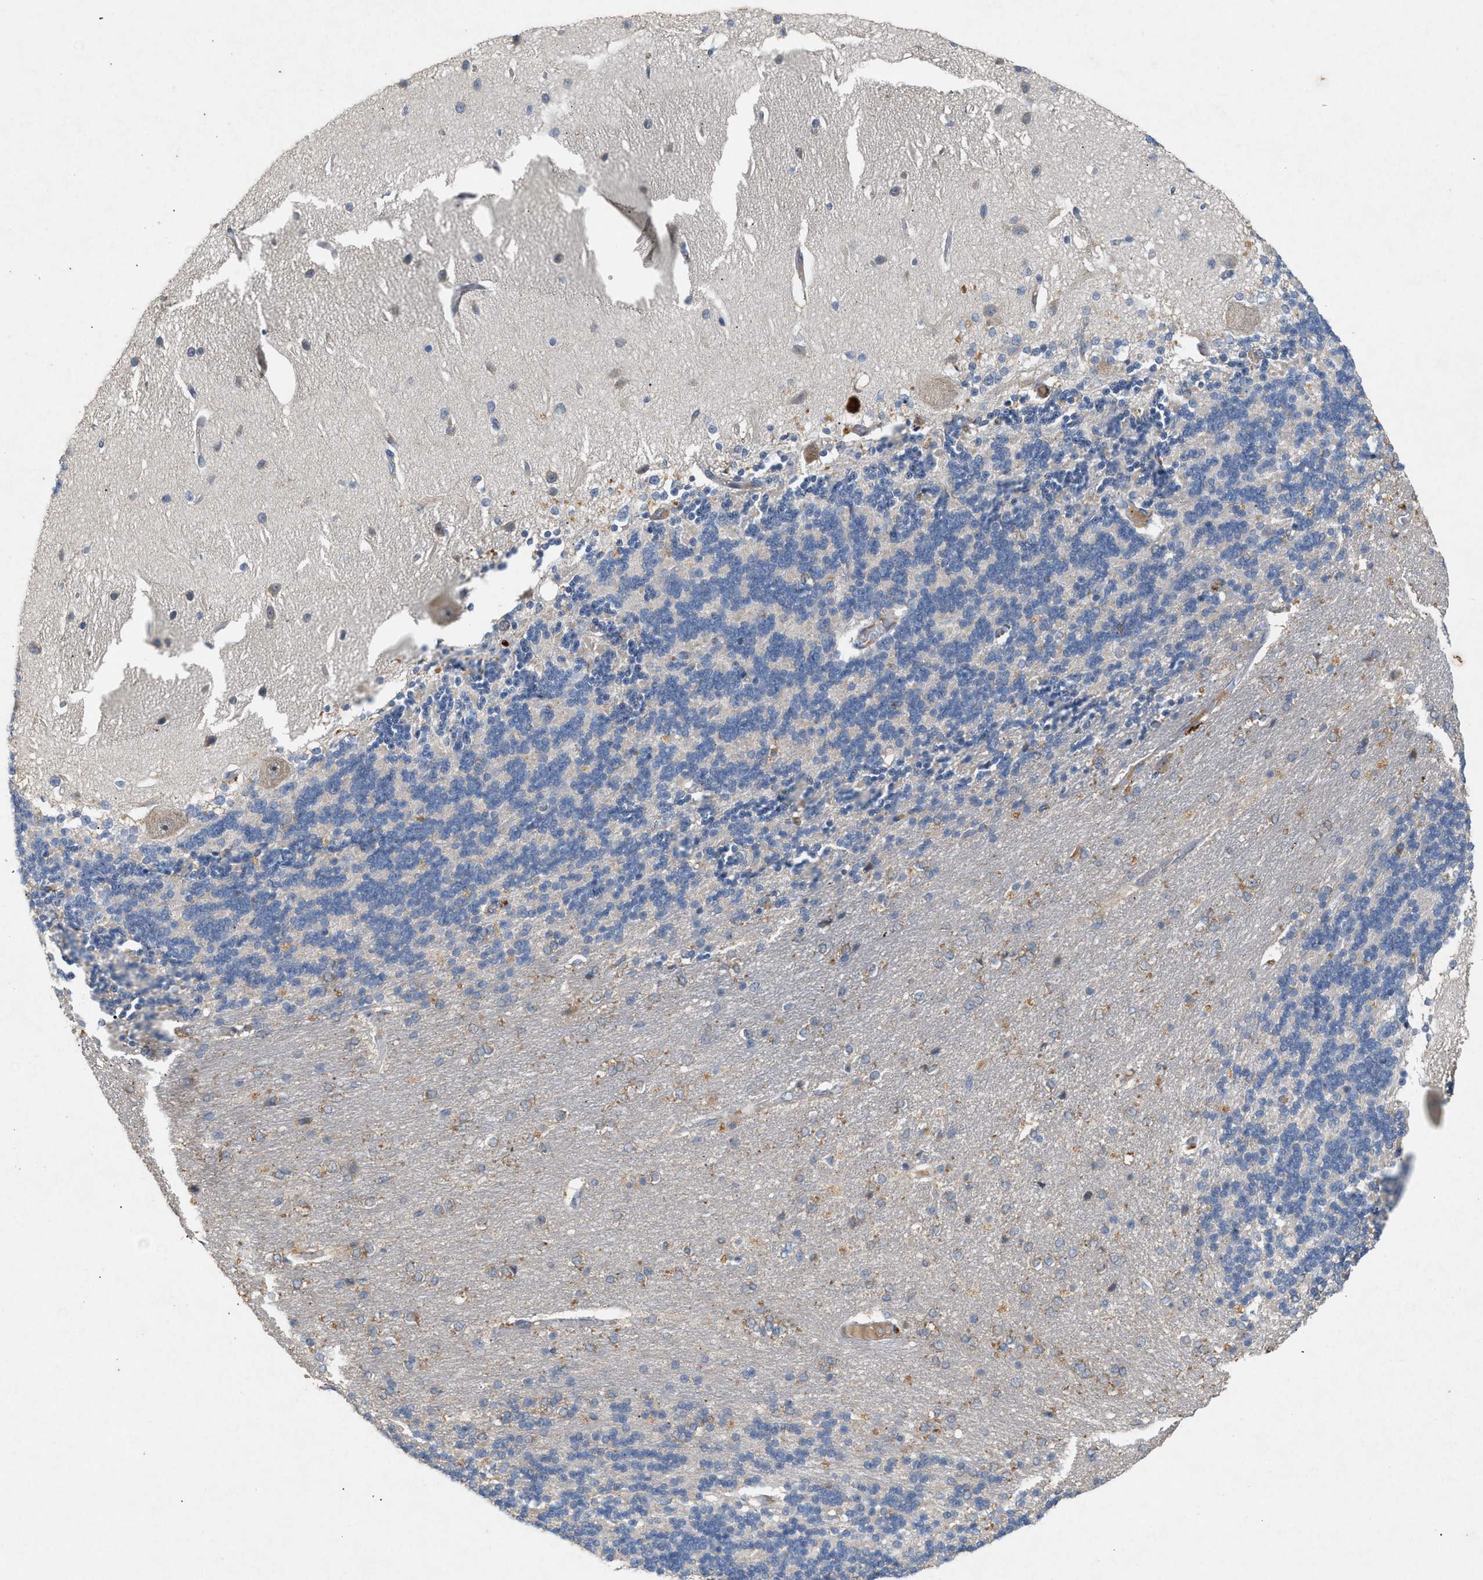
{"staining": {"intensity": "weak", "quantity": "<25%", "location": "cytoplasmic/membranous"}, "tissue": "cerebellum", "cell_type": "Cells in granular layer", "image_type": "normal", "snomed": [{"axis": "morphology", "description": "Normal tissue, NOS"}, {"axis": "topography", "description": "Cerebellum"}], "caption": "High magnification brightfield microscopy of benign cerebellum stained with DAB (3,3'-diaminobenzidine) (brown) and counterstained with hematoxylin (blue): cells in granular layer show no significant staining. (DAB immunohistochemistry (IHC) with hematoxylin counter stain).", "gene": "DCAF7", "patient": {"sex": "female", "age": 54}}